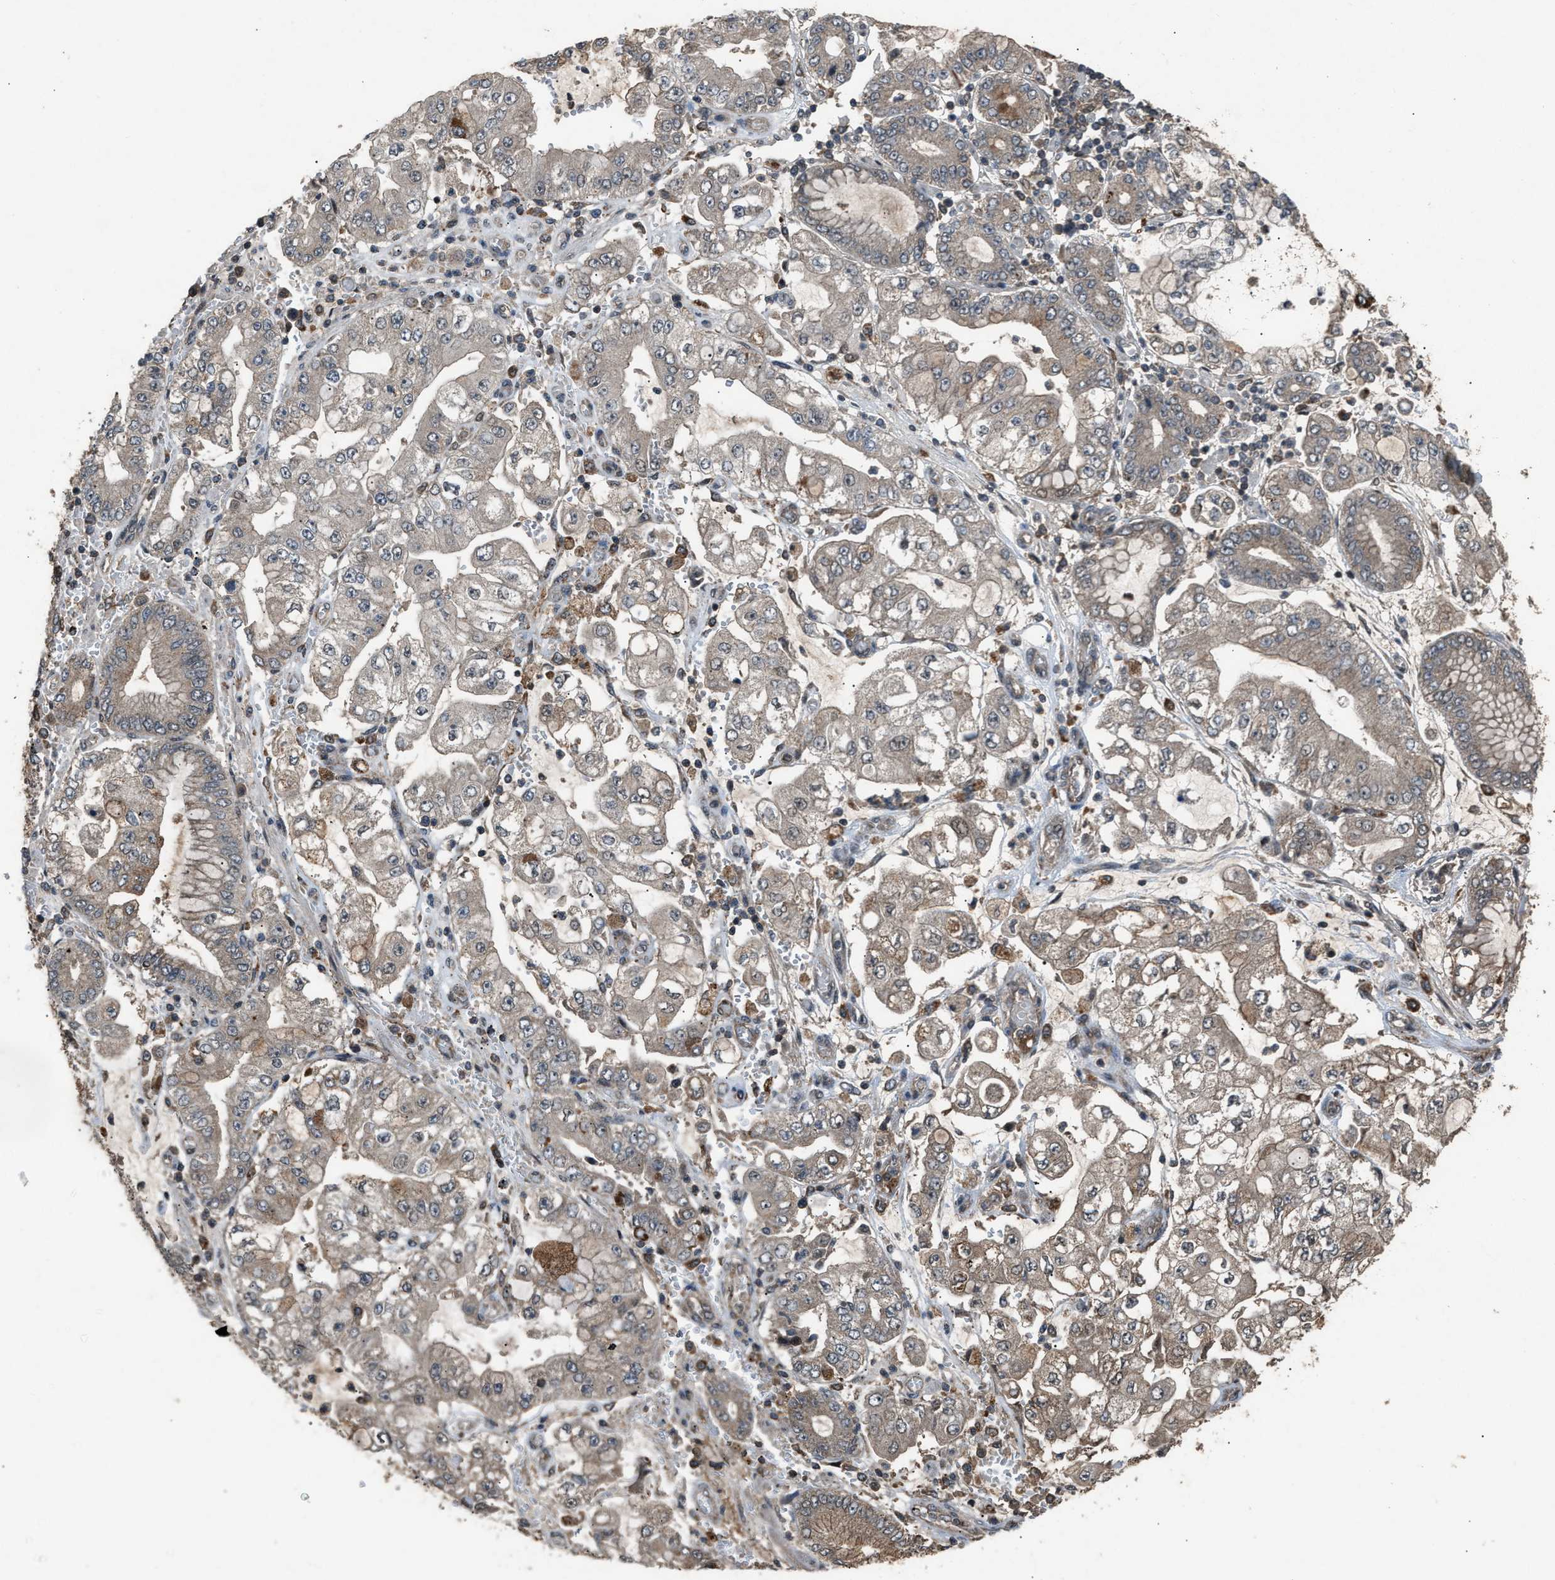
{"staining": {"intensity": "weak", "quantity": ">75%", "location": "cytoplasmic/membranous"}, "tissue": "stomach cancer", "cell_type": "Tumor cells", "image_type": "cancer", "snomed": [{"axis": "morphology", "description": "Adenocarcinoma, NOS"}, {"axis": "topography", "description": "Stomach"}], "caption": "Human adenocarcinoma (stomach) stained with a brown dye demonstrates weak cytoplasmic/membranous positive staining in about >75% of tumor cells.", "gene": "PSMD1", "patient": {"sex": "male", "age": 76}}